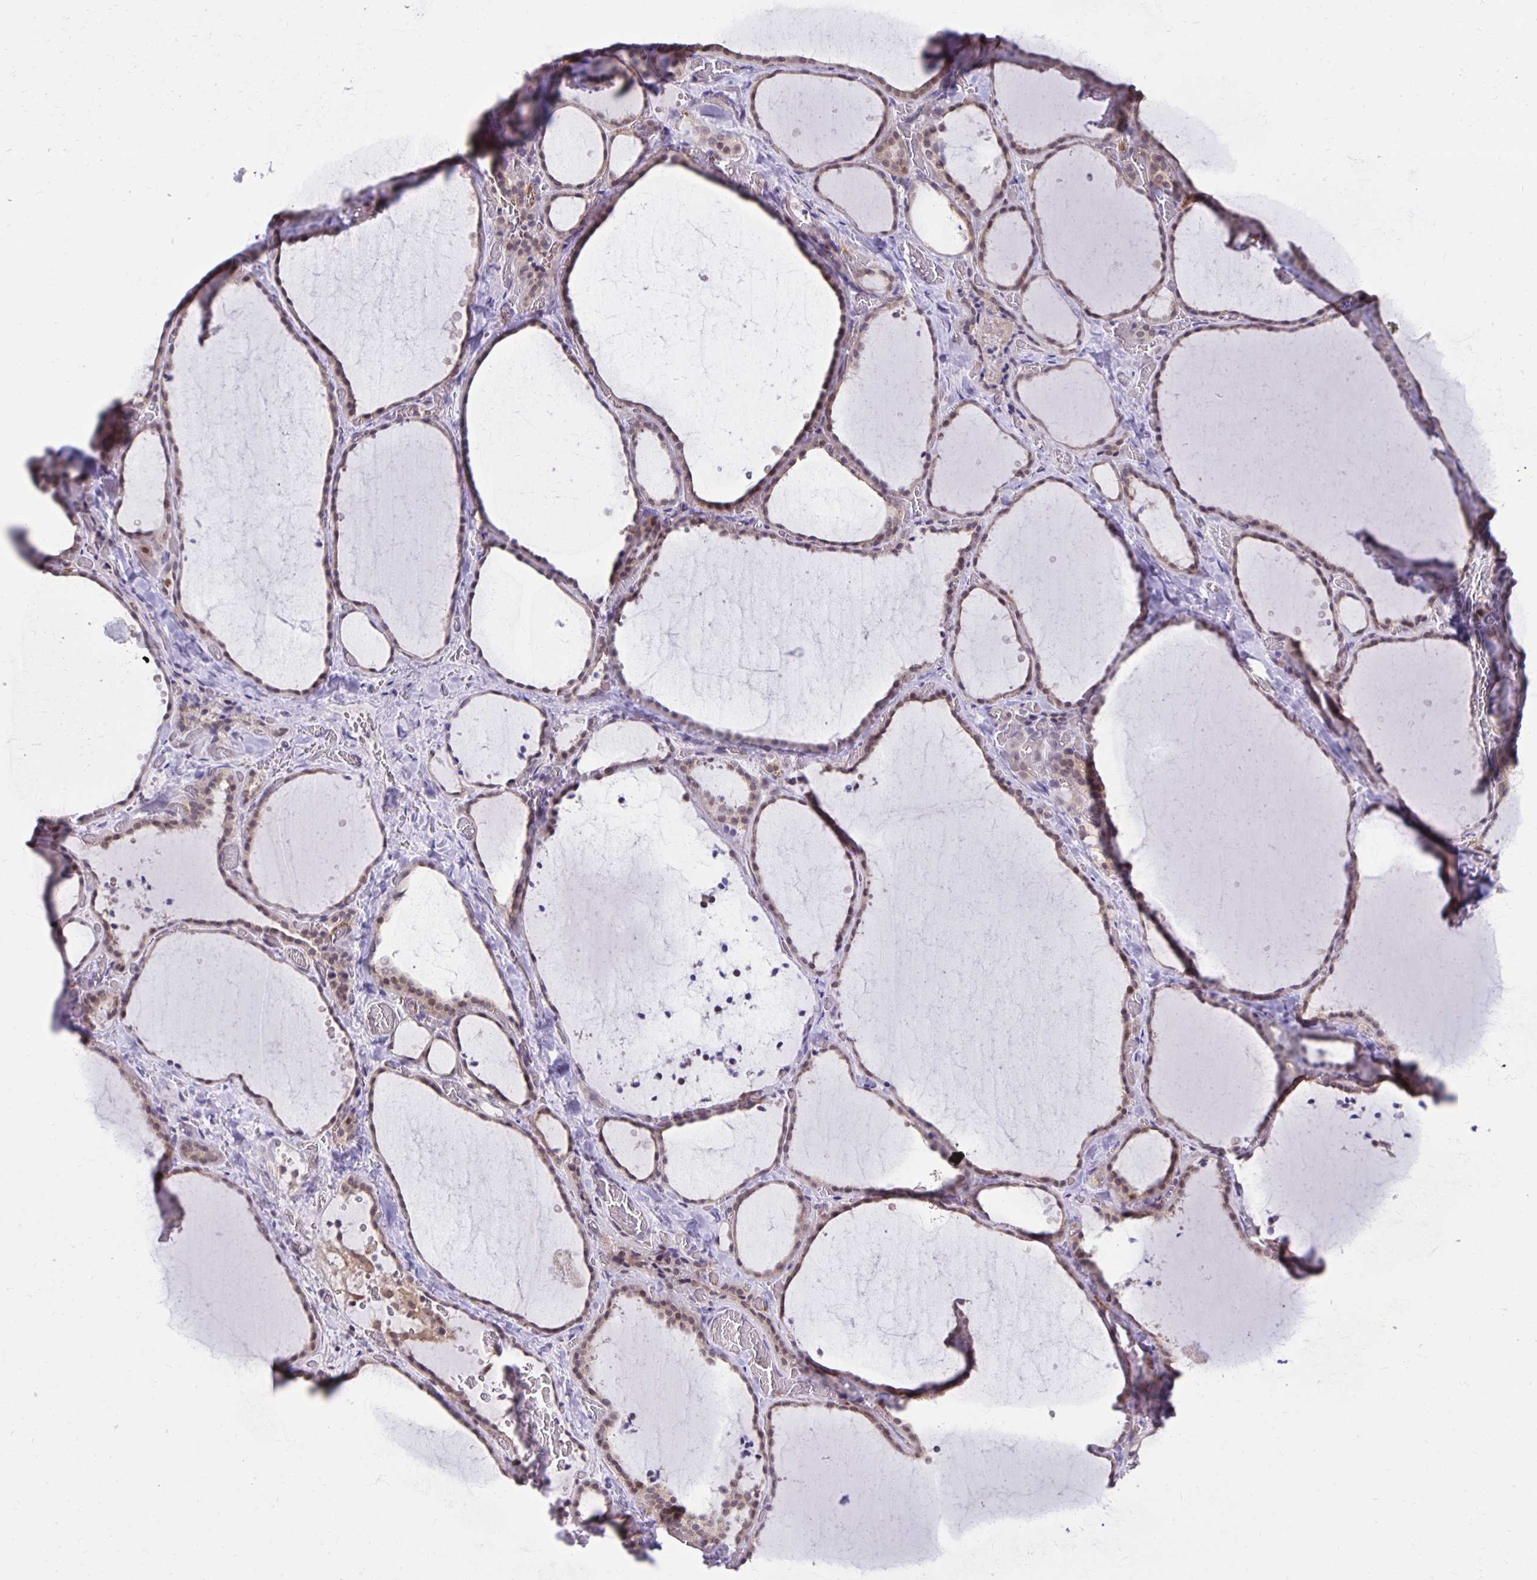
{"staining": {"intensity": "weak", "quantity": "25%-75%", "location": "cytoplasmic/membranous"}, "tissue": "thyroid gland", "cell_type": "Glandular cells", "image_type": "normal", "snomed": [{"axis": "morphology", "description": "Normal tissue, NOS"}, {"axis": "topography", "description": "Thyroid gland"}], "caption": "This is a micrograph of IHC staining of normal thyroid gland, which shows weak staining in the cytoplasmic/membranous of glandular cells.", "gene": "MIEN1", "patient": {"sex": "female", "age": 36}}